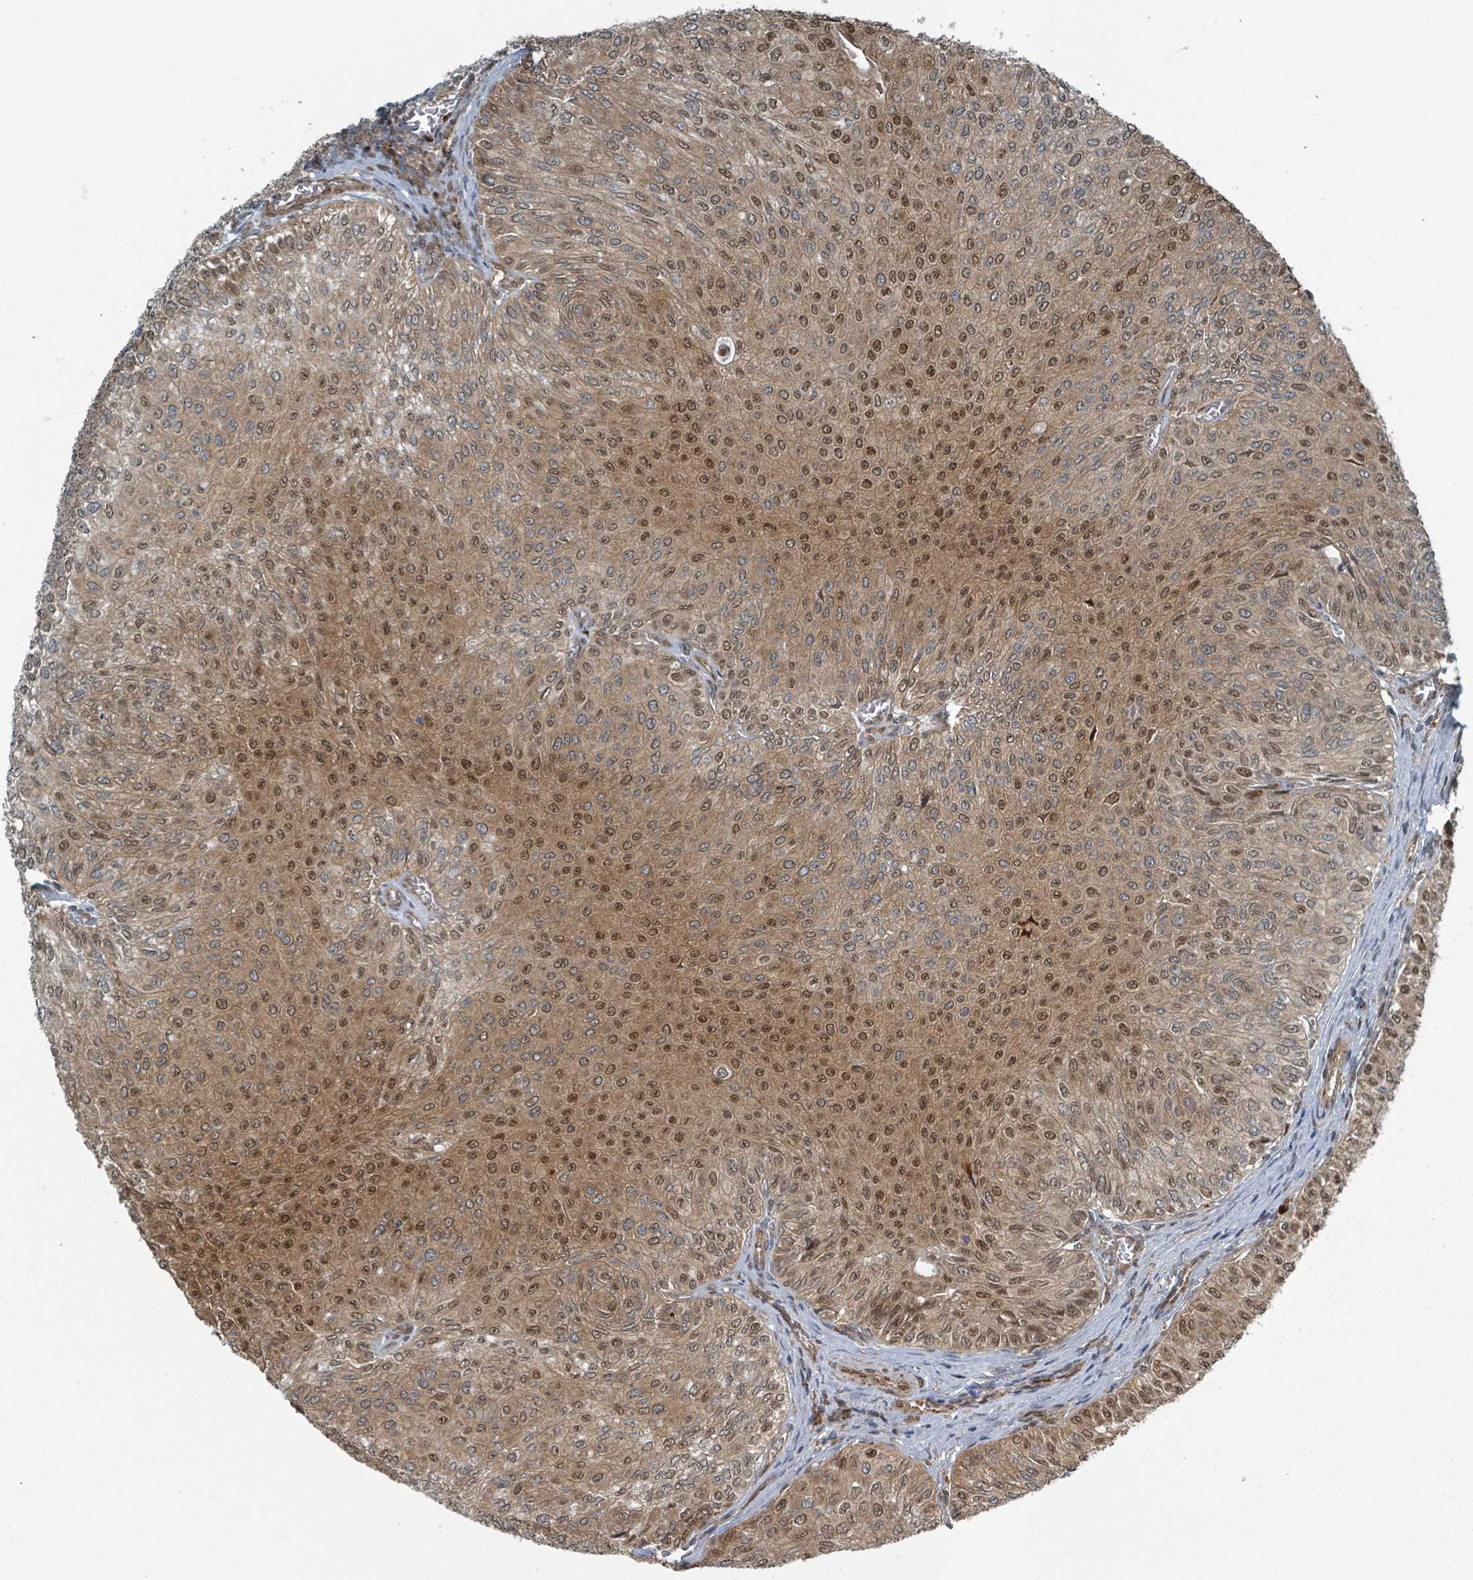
{"staining": {"intensity": "moderate", "quantity": ">75%", "location": "cytoplasmic/membranous,nuclear"}, "tissue": "urothelial cancer", "cell_type": "Tumor cells", "image_type": "cancer", "snomed": [{"axis": "morphology", "description": "Urothelial carcinoma, NOS"}, {"axis": "topography", "description": "Urinary bladder"}], "caption": "Urothelial cancer stained for a protein exhibits moderate cytoplasmic/membranous and nuclear positivity in tumor cells. (Stains: DAB in brown, nuclei in blue, Microscopy: brightfield microscopy at high magnification).", "gene": "RHPN2", "patient": {"sex": "male", "age": 59}}